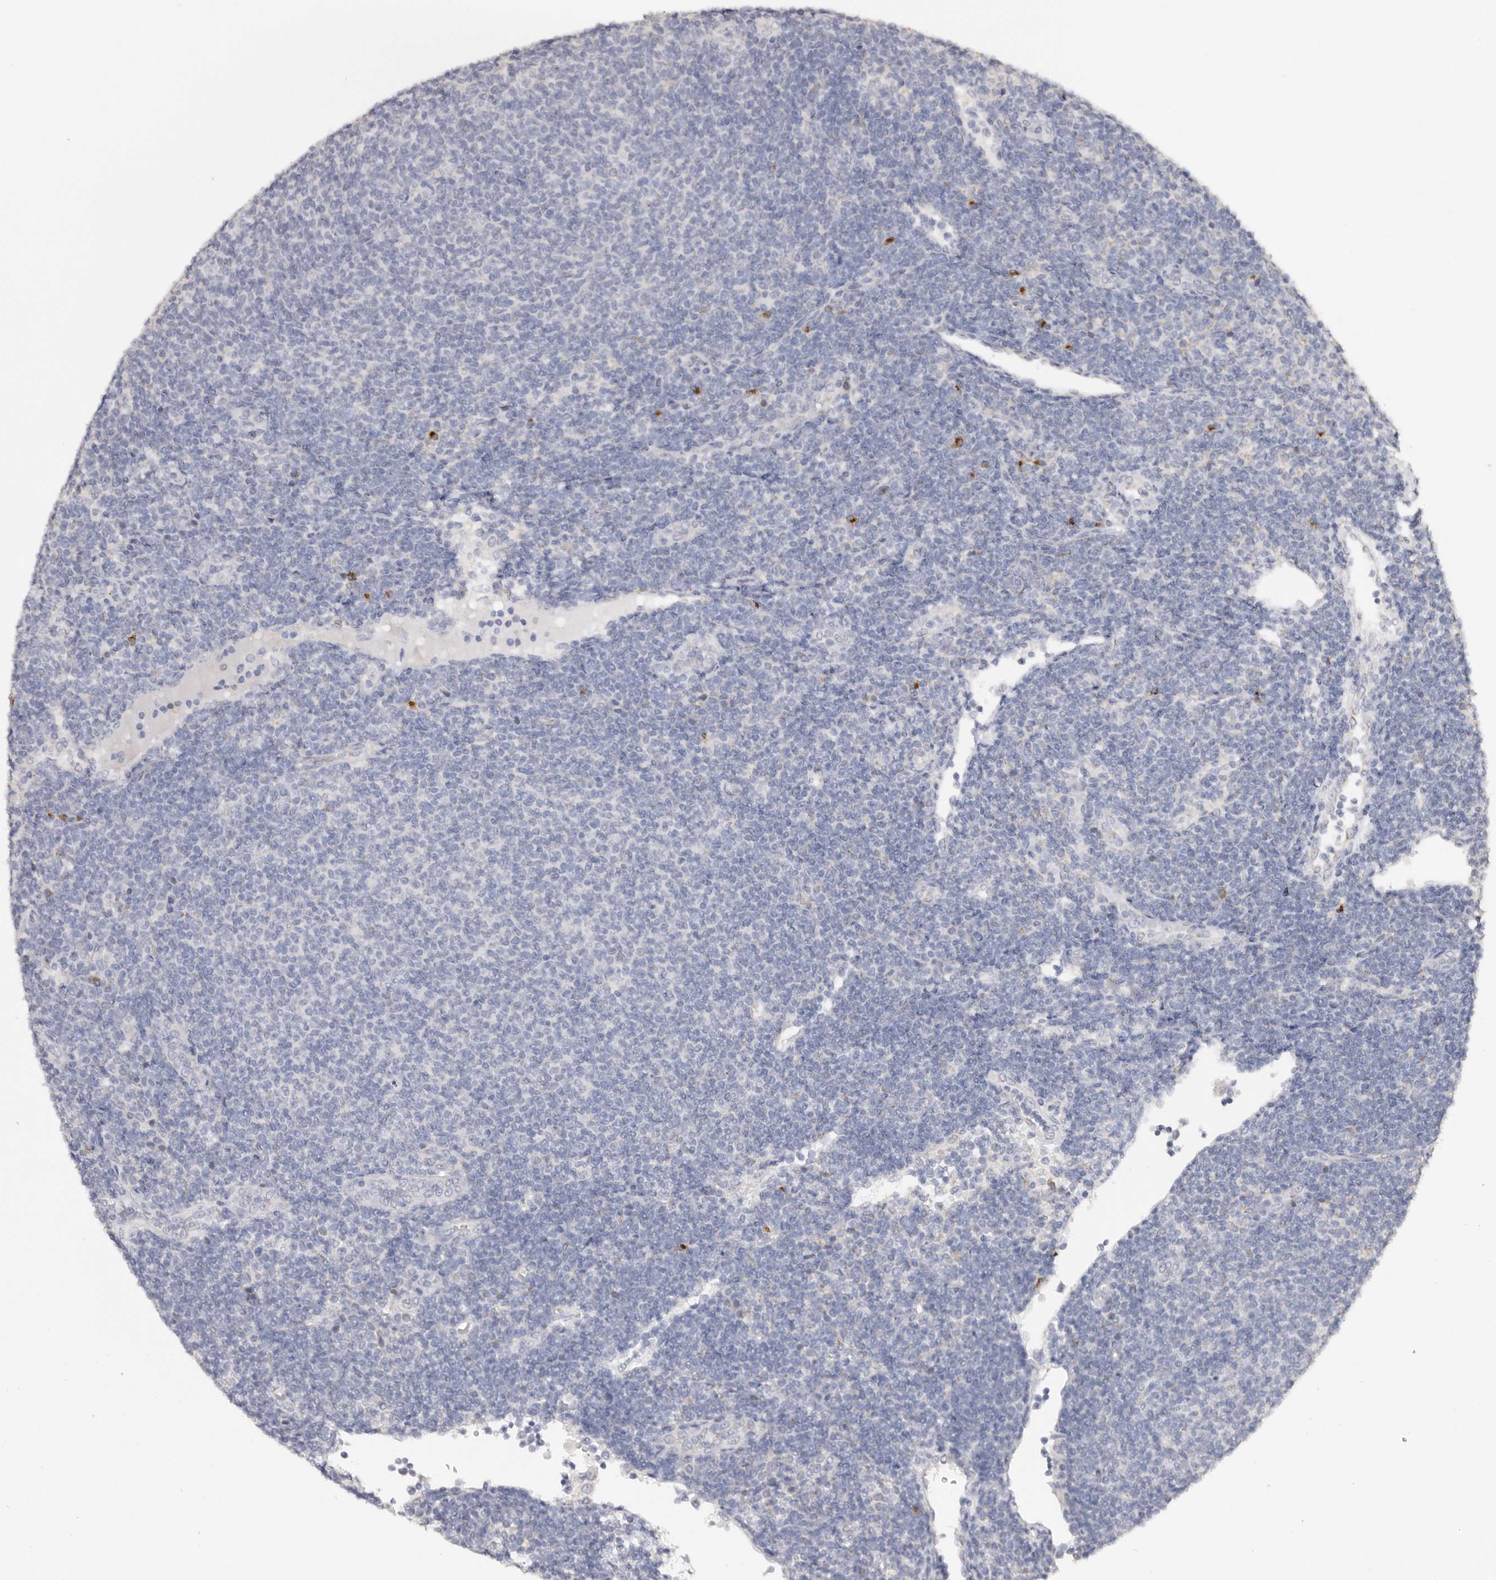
{"staining": {"intensity": "negative", "quantity": "none", "location": "none"}, "tissue": "lymphoma", "cell_type": "Tumor cells", "image_type": "cancer", "snomed": [{"axis": "morphology", "description": "Malignant lymphoma, non-Hodgkin's type, Low grade"}, {"axis": "topography", "description": "Lymph node"}], "caption": "The IHC micrograph has no significant staining in tumor cells of lymphoma tissue.", "gene": "LGALS7B", "patient": {"sex": "male", "age": 66}}